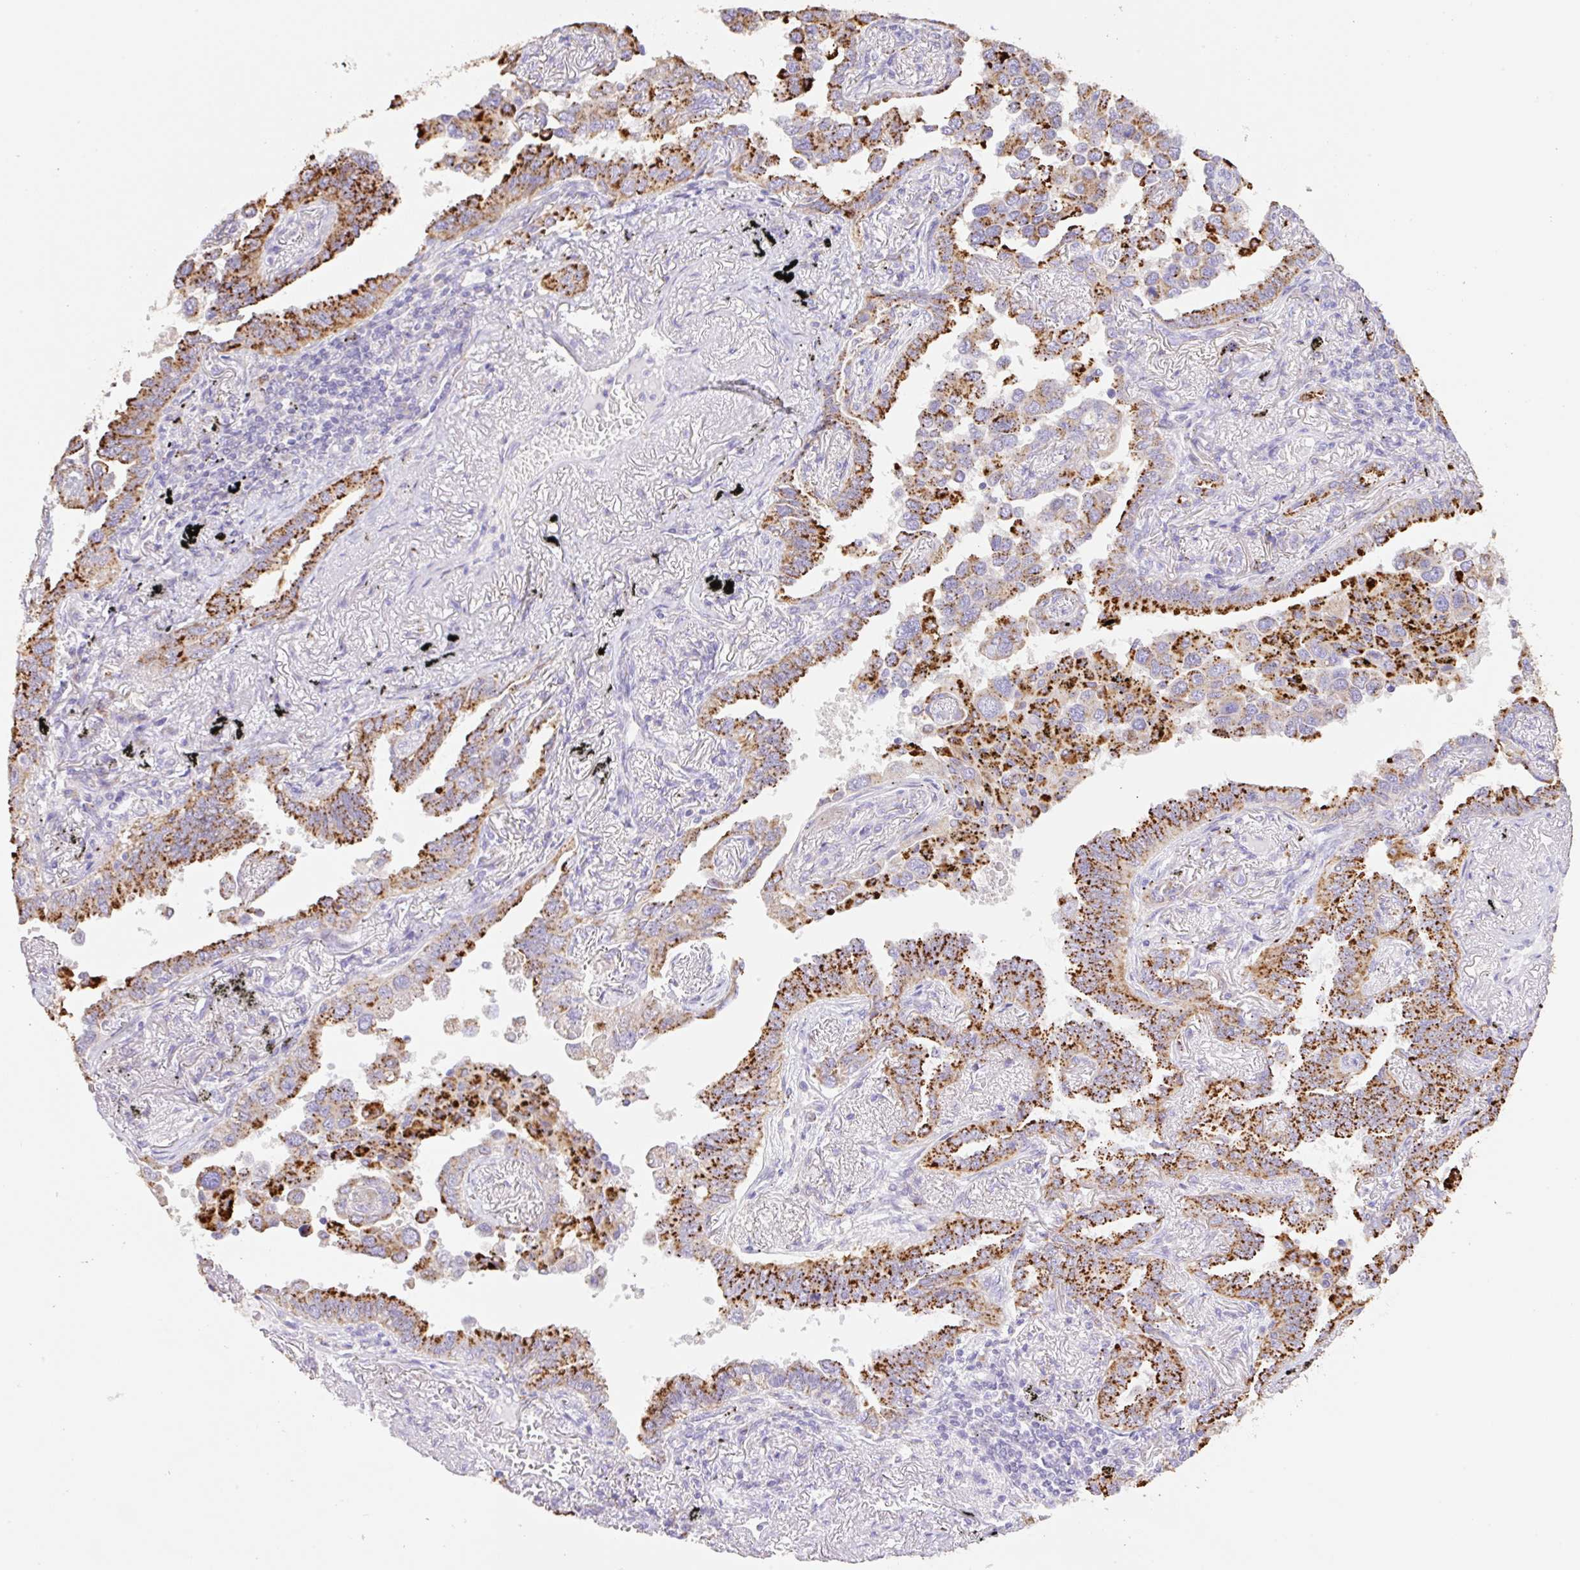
{"staining": {"intensity": "strong", "quantity": ">75%", "location": "cytoplasmic/membranous"}, "tissue": "lung cancer", "cell_type": "Tumor cells", "image_type": "cancer", "snomed": [{"axis": "morphology", "description": "Adenocarcinoma, NOS"}, {"axis": "topography", "description": "Lung"}], "caption": "A brown stain highlights strong cytoplasmic/membranous expression of a protein in human lung cancer (adenocarcinoma) tumor cells.", "gene": "COPZ2", "patient": {"sex": "male", "age": 67}}